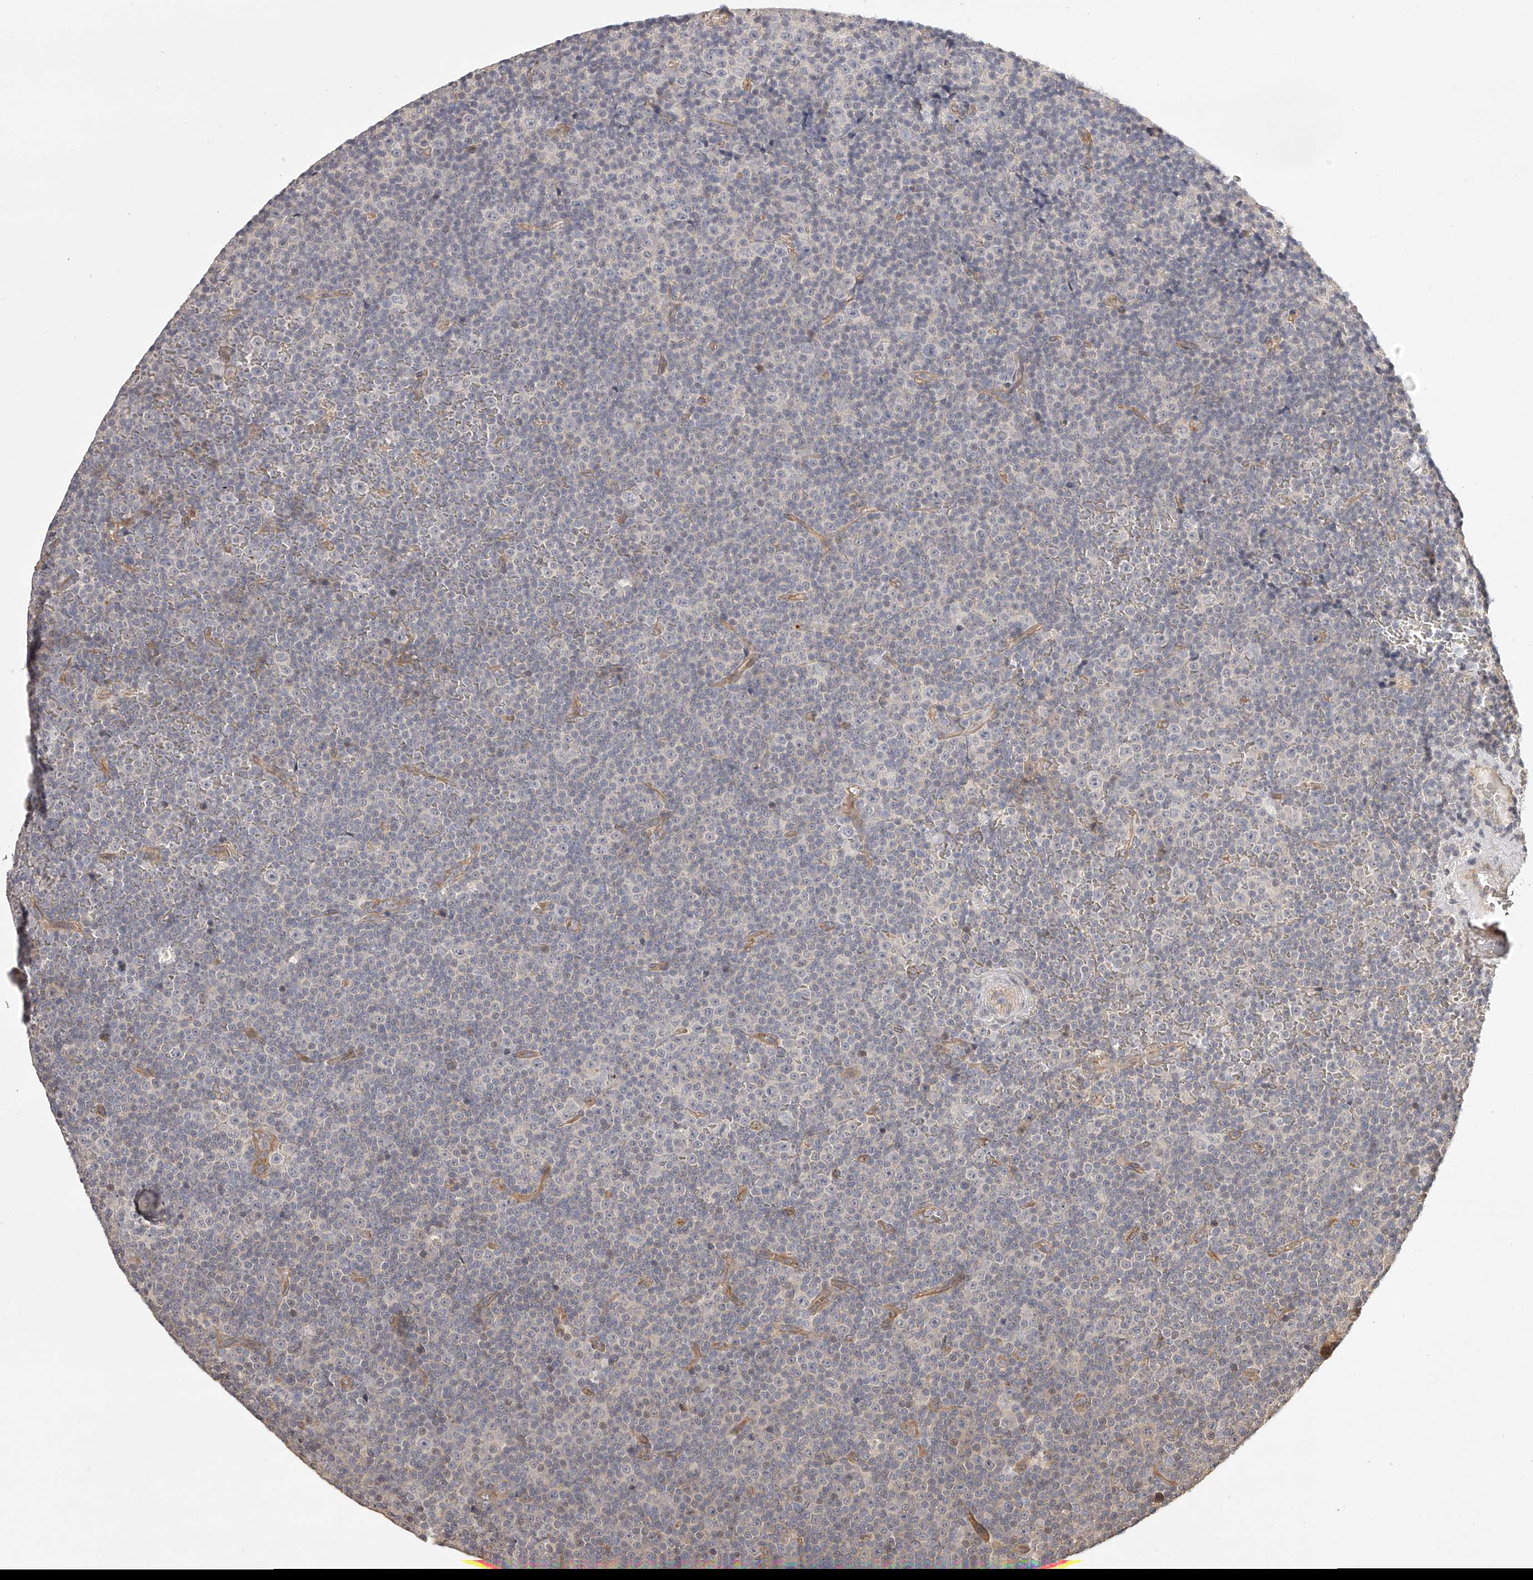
{"staining": {"intensity": "negative", "quantity": "none", "location": "none"}, "tissue": "lymphoma", "cell_type": "Tumor cells", "image_type": "cancer", "snomed": [{"axis": "morphology", "description": "Malignant lymphoma, non-Hodgkin's type, Low grade"}, {"axis": "topography", "description": "Lymph node"}], "caption": "The photomicrograph reveals no staining of tumor cells in lymphoma.", "gene": "ZNF582", "patient": {"sex": "female", "age": 67}}